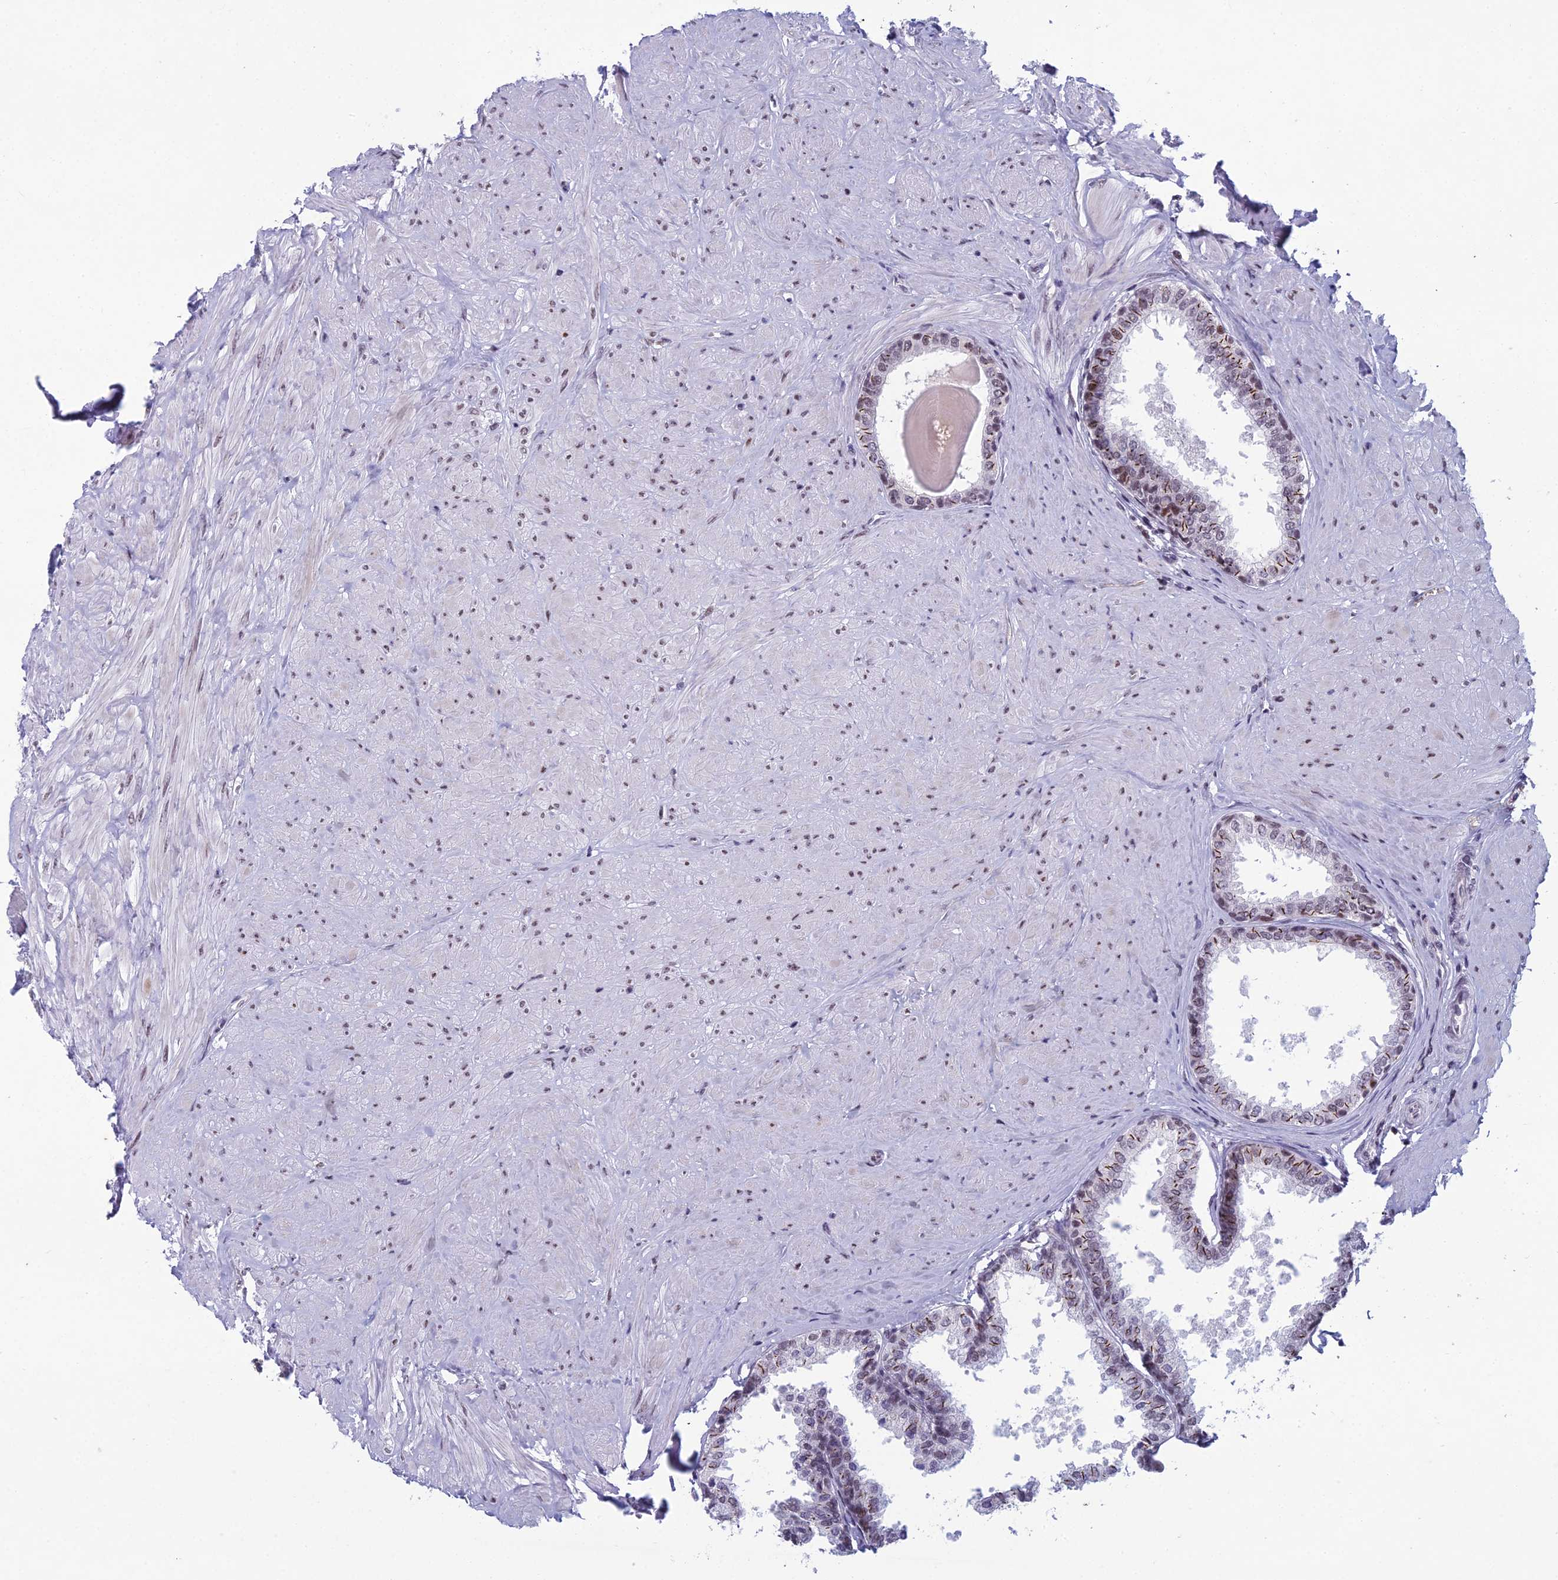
{"staining": {"intensity": "moderate", "quantity": "<25%", "location": "cytoplasmic/membranous,nuclear"}, "tissue": "prostate", "cell_type": "Glandular cells", "image_type": "normal", "snomed": [{"axis": "morphology", "description": "Normal tissue, NOS"}, {"axis": "topography", "description": "Prostate"}], "caption": "This image reveals IHC staining of unremarkable human prostate, with low moderate cytoplasmic/membranous,nuclear staining in about <25% of glandular cells.", "gene": "RGS17", "patient": {"sex": "male", "age": 48}}